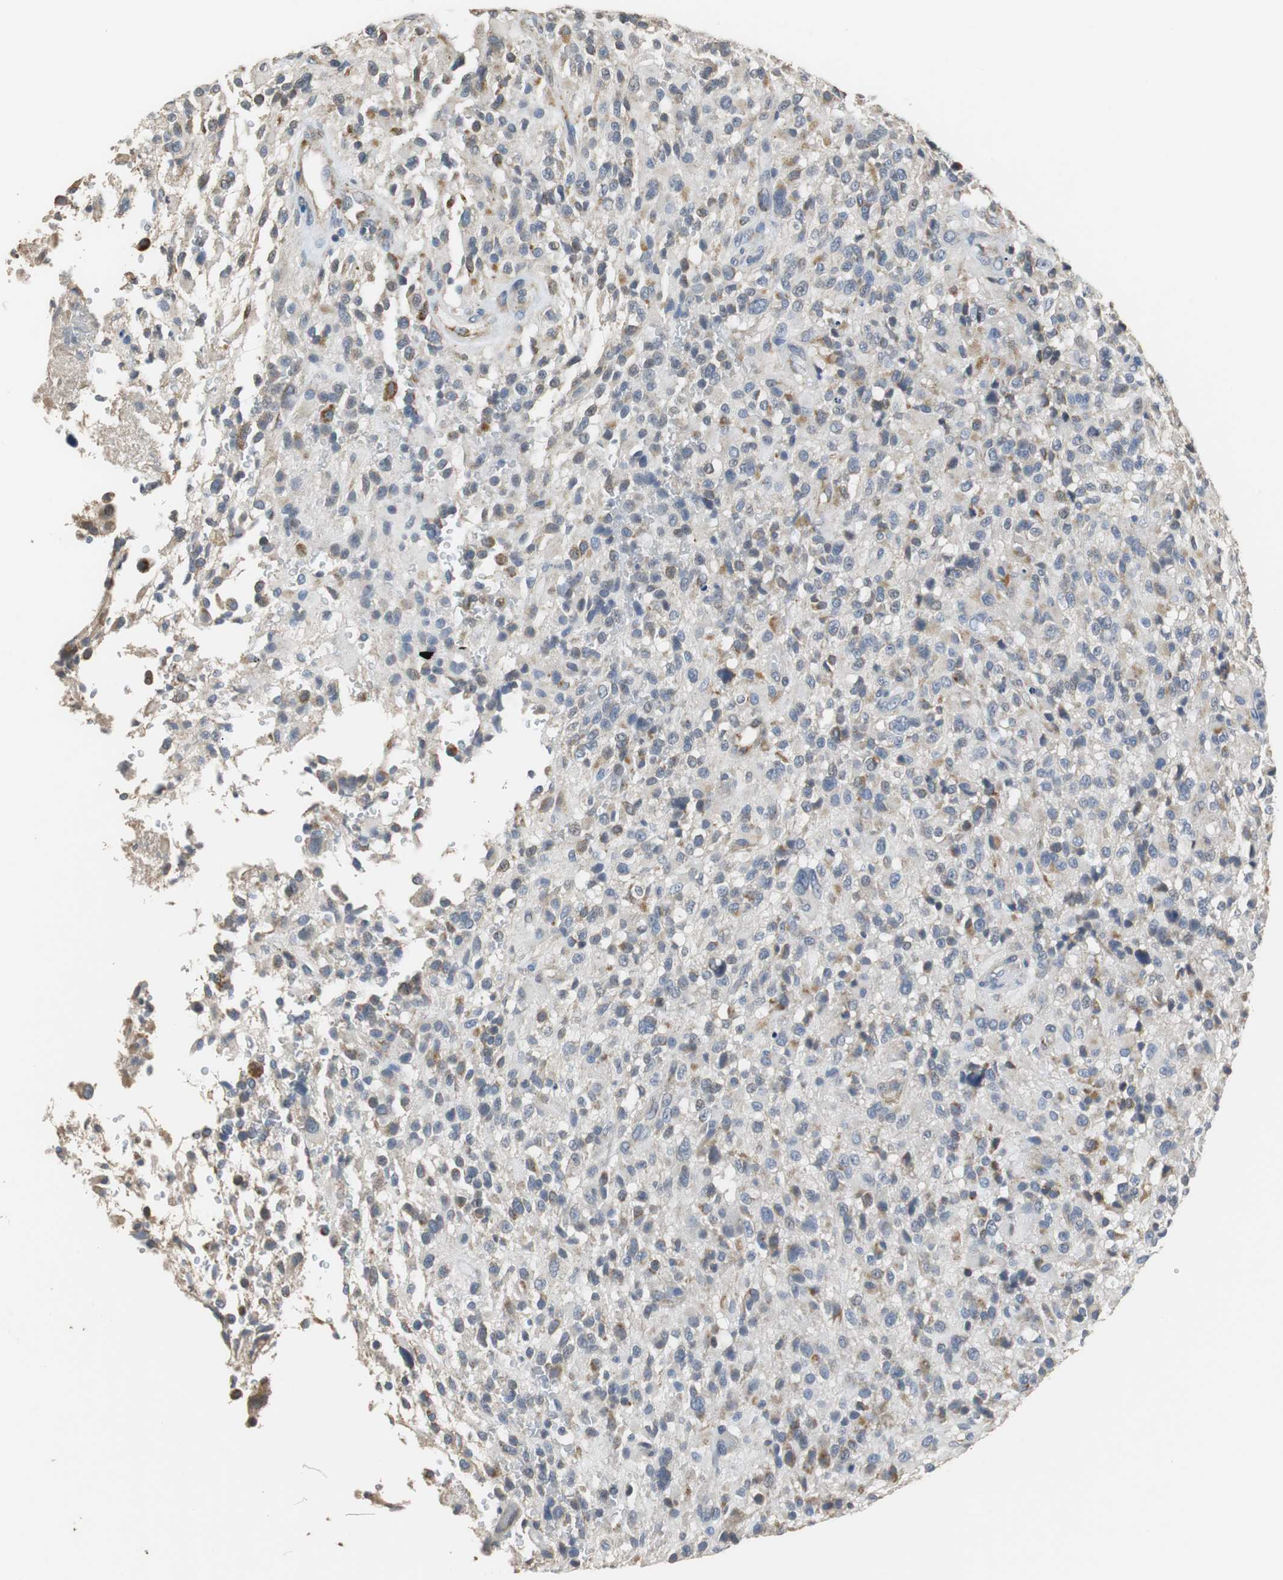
{"staining": {"intensity": "weak", "quantity": "<25%", "location": "cytoplasmic/membranous"}, "tissue": "glioma", "cell_type": "Tumor cells", "image_type": "cancer", "snomed": [{"axis": "morphology", "description": "Glioma, malignant, High grade"}, {"axis": "topography", "description": "Brain"}], "caption": "High power microscopy histopathology image of an immunohistochemistry photomicrograph of glioma, revealing no significant positivity in tumor cells.", "gene": "HMGCL", "patient": {"sex": "male", "age": 71}}